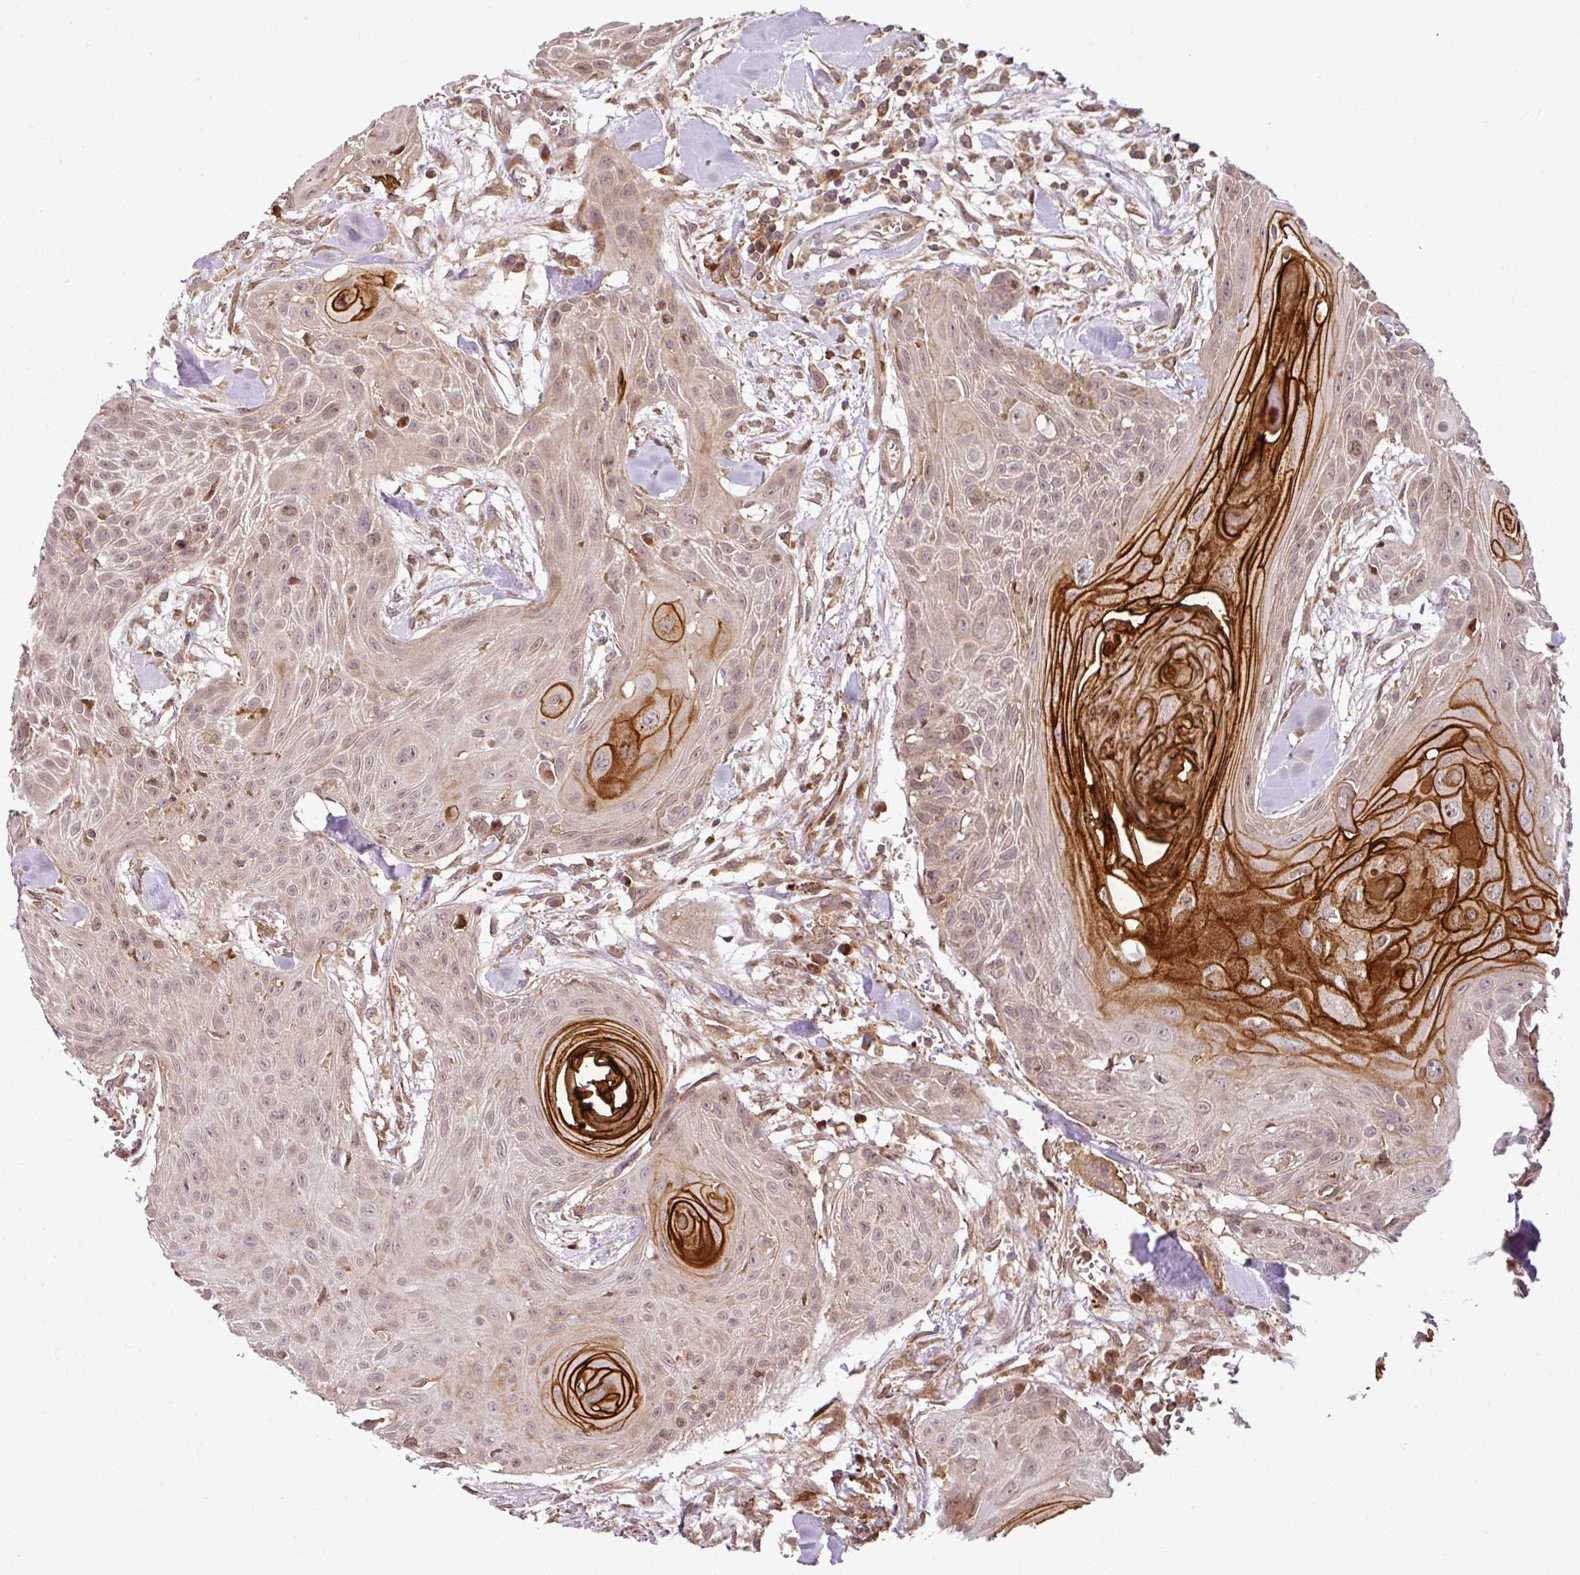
{"staining": {"intensity": "strong", "quantity": "<25%", "location": "cytoplasmic/membranous"}, "tissue": "head and neck cancer", "cell_type": "Tumor cells", "image_type": "cancer", "snomed": [{"axis": "morphology", "description": "Squamous cell carcinoma, NOS"}, {"axis": "topography", "description": "Lymph node"}, {"axis": "topography", "description": "Salivary gland"}, {"axis": "topography", "description": "Head-Neck"}], "caption": "The image demonstrates immunohistochemical staining of head and neck cancer. There is strong cytoplasmic/membranous expression is present in about <25% of tumor cells. (DAB IHC with brightfield microscopy, high magnification).", "gene": "ATAT1", "patient": {"sex": "female", "age": 74}}